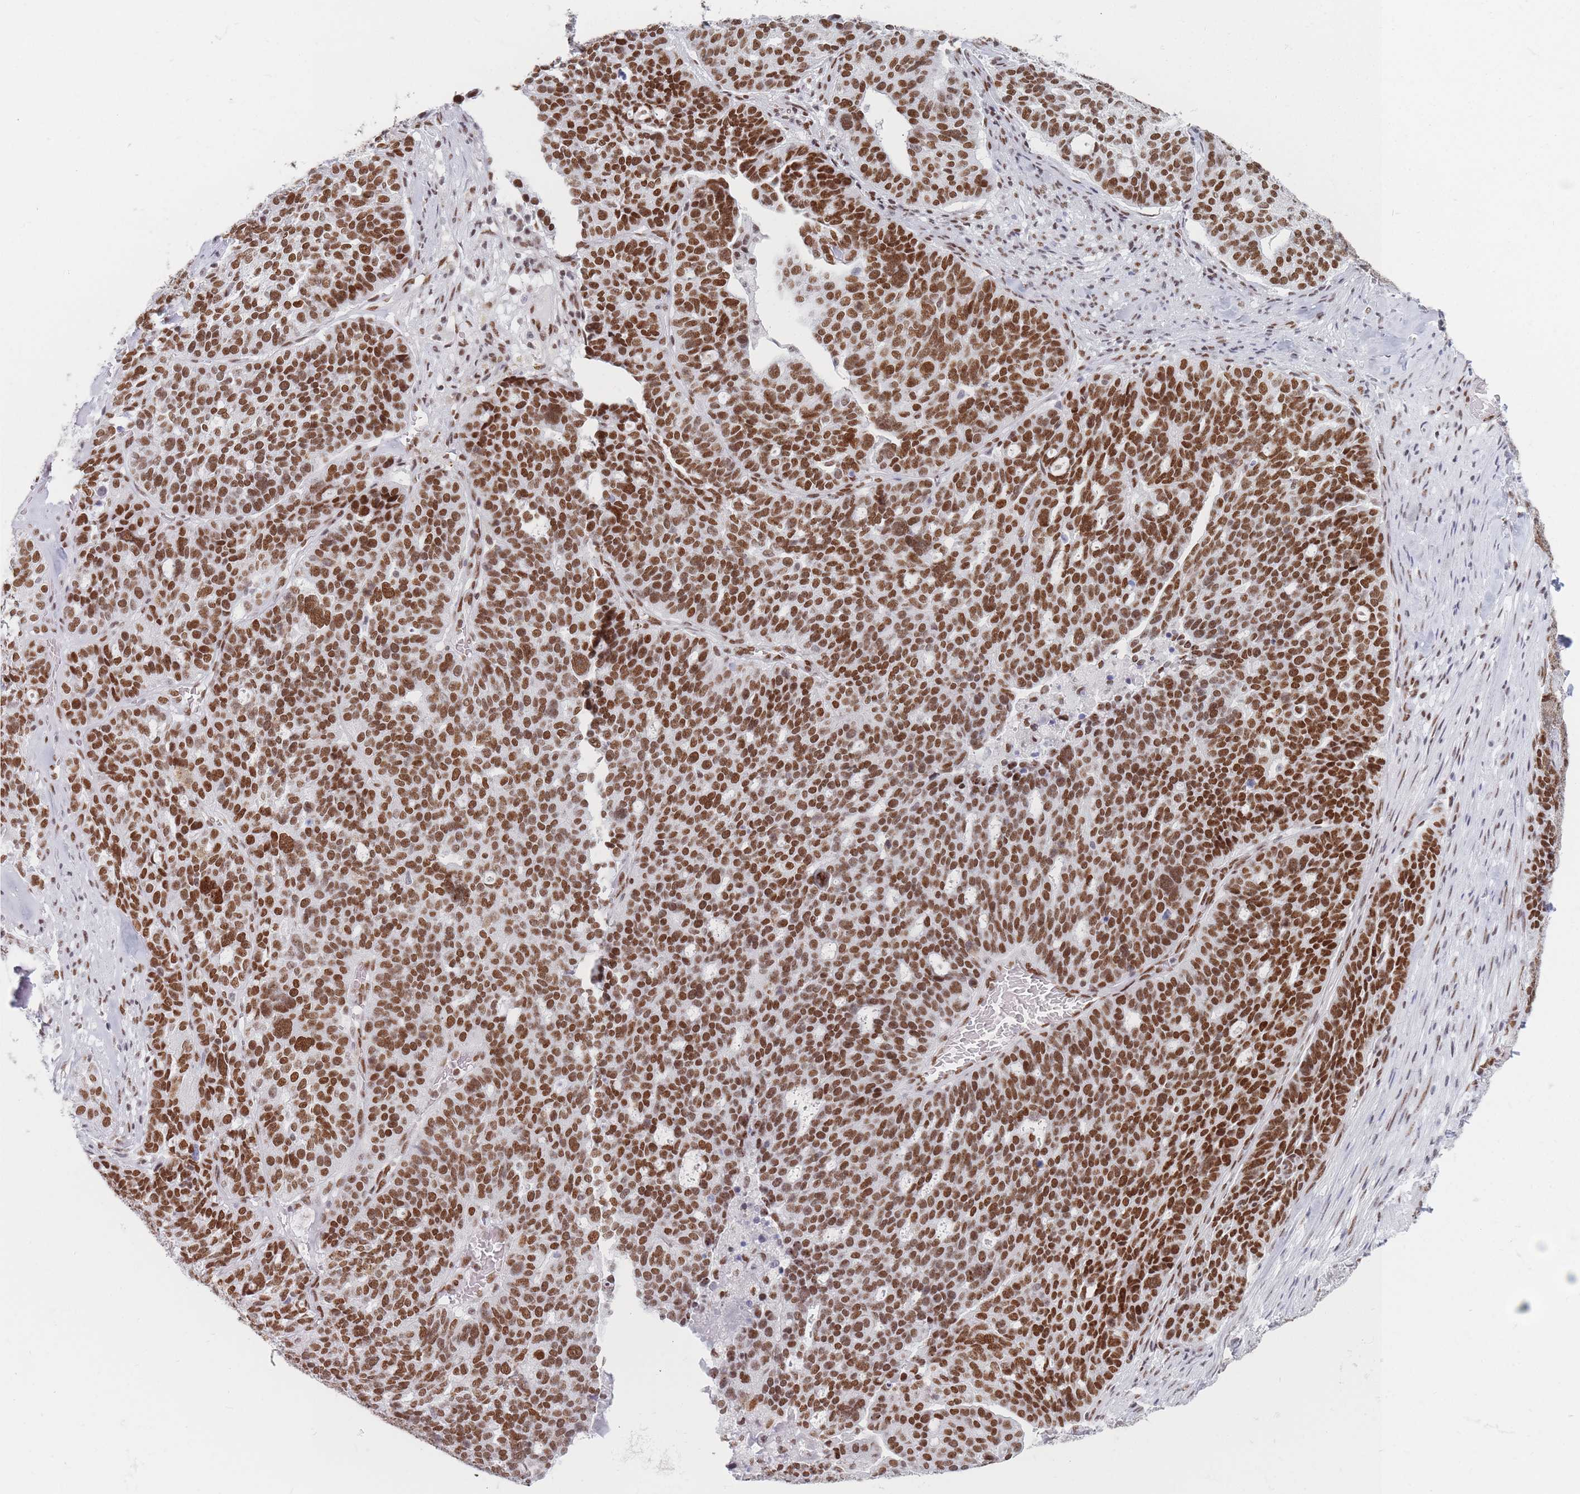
{"staining": {"intensity": "moderate", "quantity": ">75%", "location": "nuclear"}, "tissue": "ovarian cancer", "cell_type": "Tumor cells", "image_type": "cancer", "snomed": [{"axis": "morphology", "description": "Cystadenocarcinoma, serous, NOS"}, {"axis": "topography", "description": "Ovary"}], "caption": "Immunohistochemical staining of ovarian cancer (serous cystadenocarcinoma) demonstrates moderate nuclear protein expression in approximately >75% of tumor cells.", "gene": "SAFB2", "patient": {"sex": "female", "age": 59}}